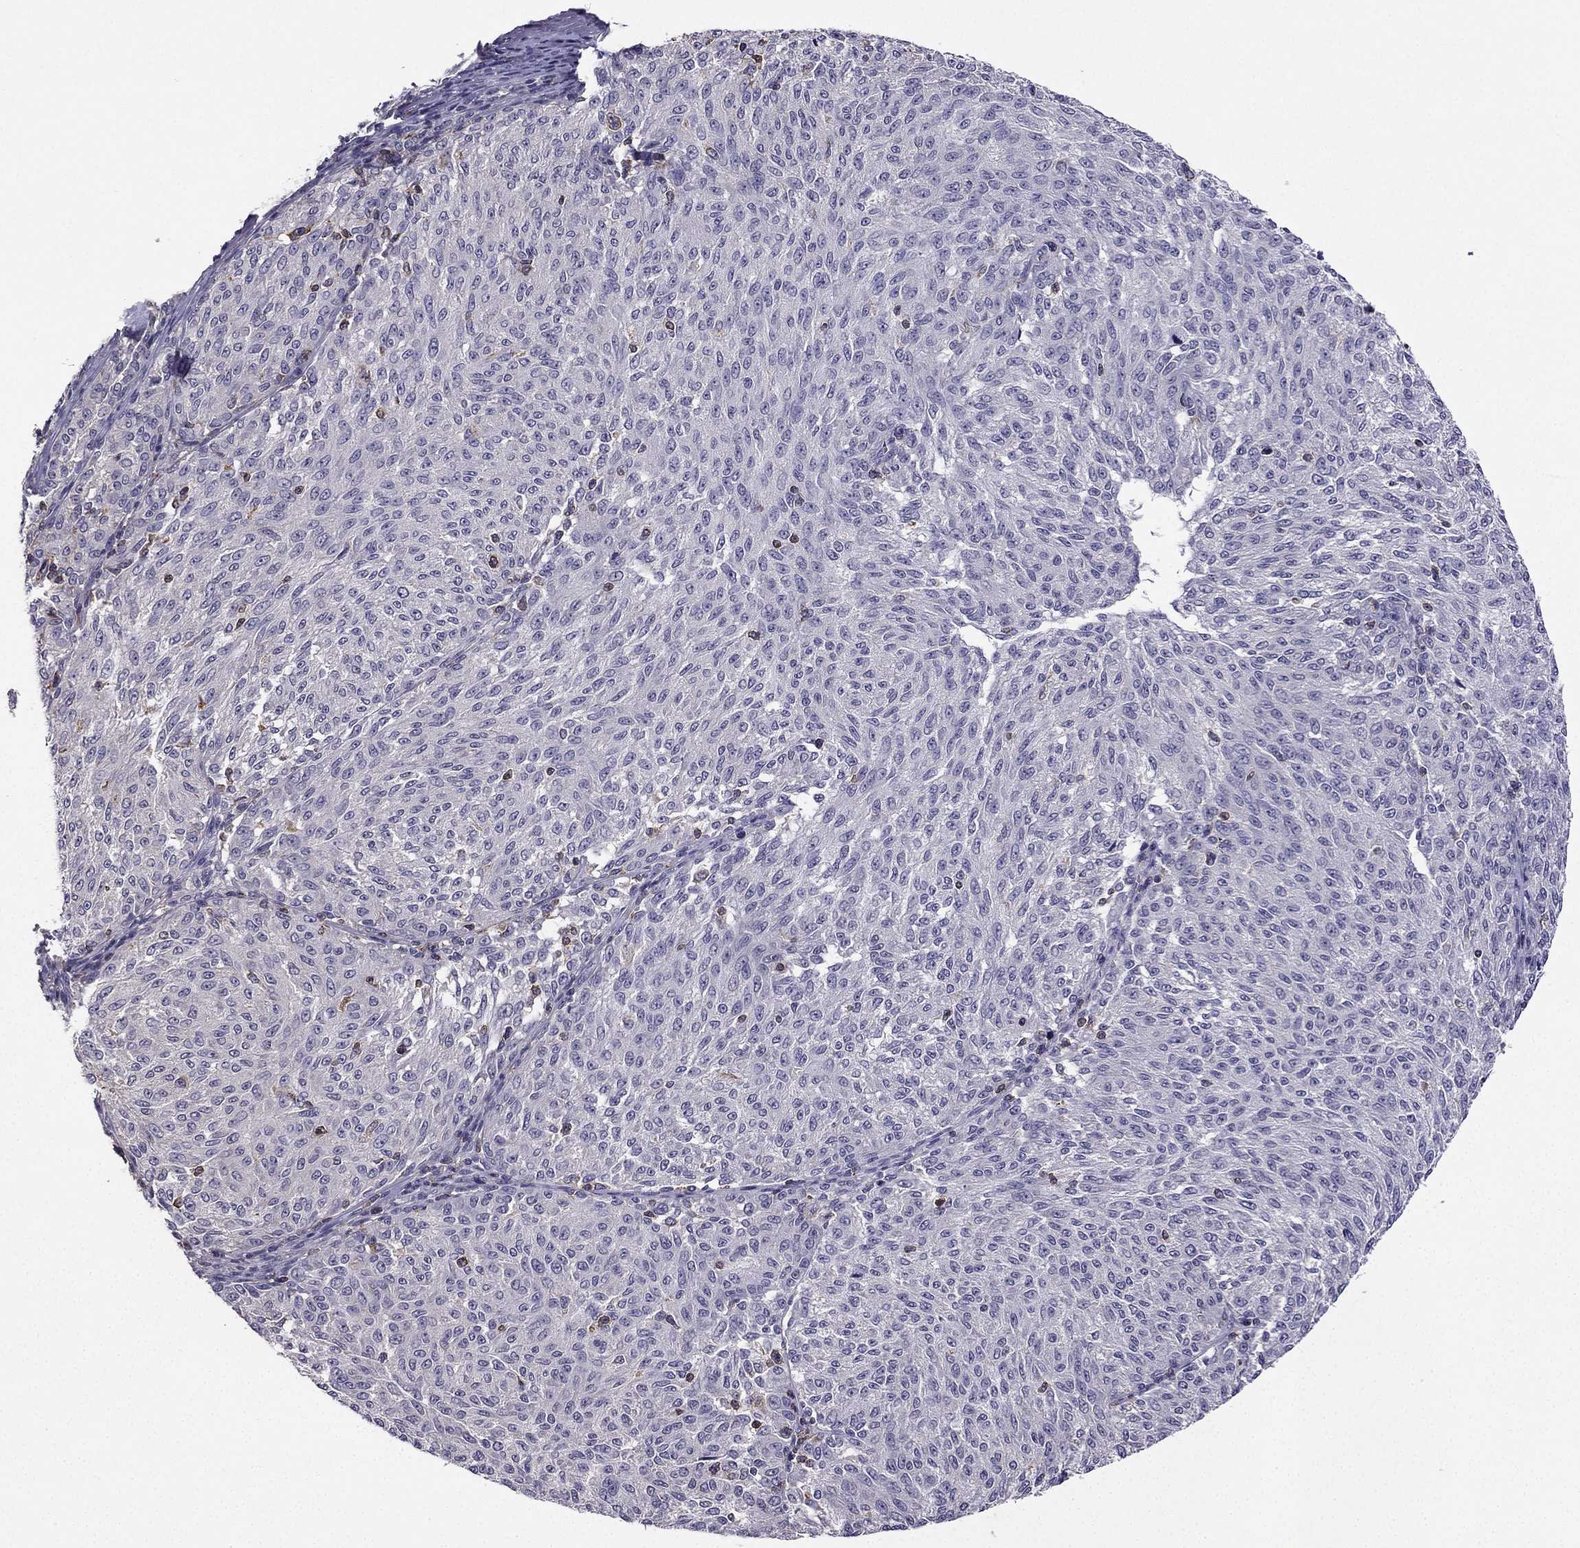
{"staining": {"intensity": "negative", "quantity": "none", "location": "none"}, "tissue": "melanoma", "cell_type": "Tumor cells", "image_type": "cancer", "snomed": [{"axis": "morphology", "description": "Malignant melanoma, NOS"}, {"axis": "topography", "description": "Skin"}], "caption": "IHC image of human malignant melanoma stained for a protein (brown), which demonstrates no expression in tumor cells.", "gene": "CCK", "patient": {"sex": "female", "age": 72}}